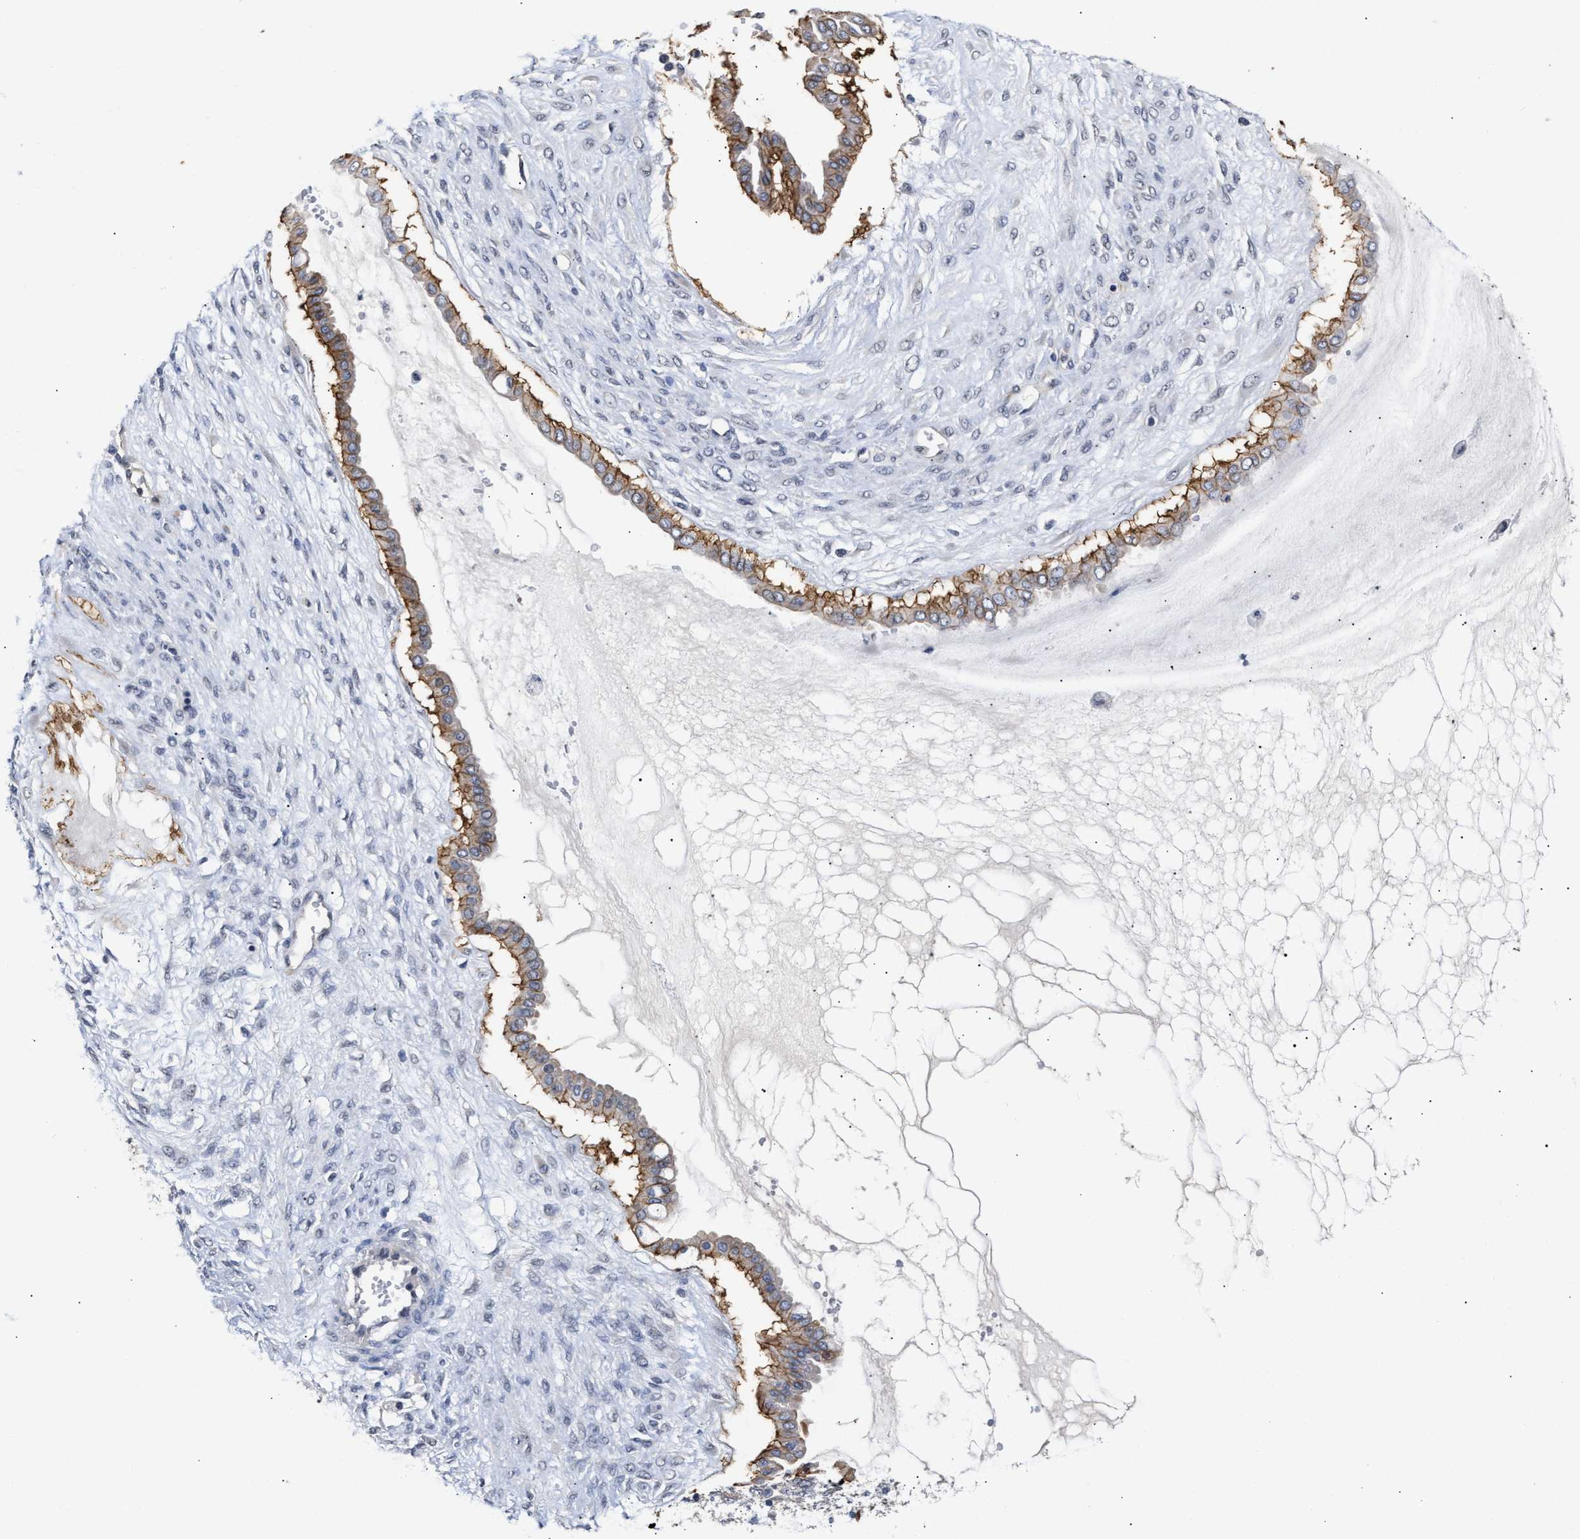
{"staining": {"intensity": "moderate", "quantity": ">75%", "location": "cytoplasmic/membranous"}, "tissue": "ovarian cancer", "cell_type": "Tumor cells", "image_type": "cancer", "snomed": [{"axis": "morphology", "description": "Cystadenocarcinoma, mucinous, NOS"}, {"axis": "topography", "description": "Ovary"}], "caption": "Immunohistochemistry (IHC) micrograph of neoplastic tissue: ovarian mucinous cystadenocarcinoma stained using immunohistochemistry demonstrates medium levels of moderate protein expression localized specifically in the cytoplasmic/membranous of tumor cells, appearing as a cytoplasmic/membranous brown color.", "gene": "AHNAK2", "patient": {"sex": "female", "age": 73}}